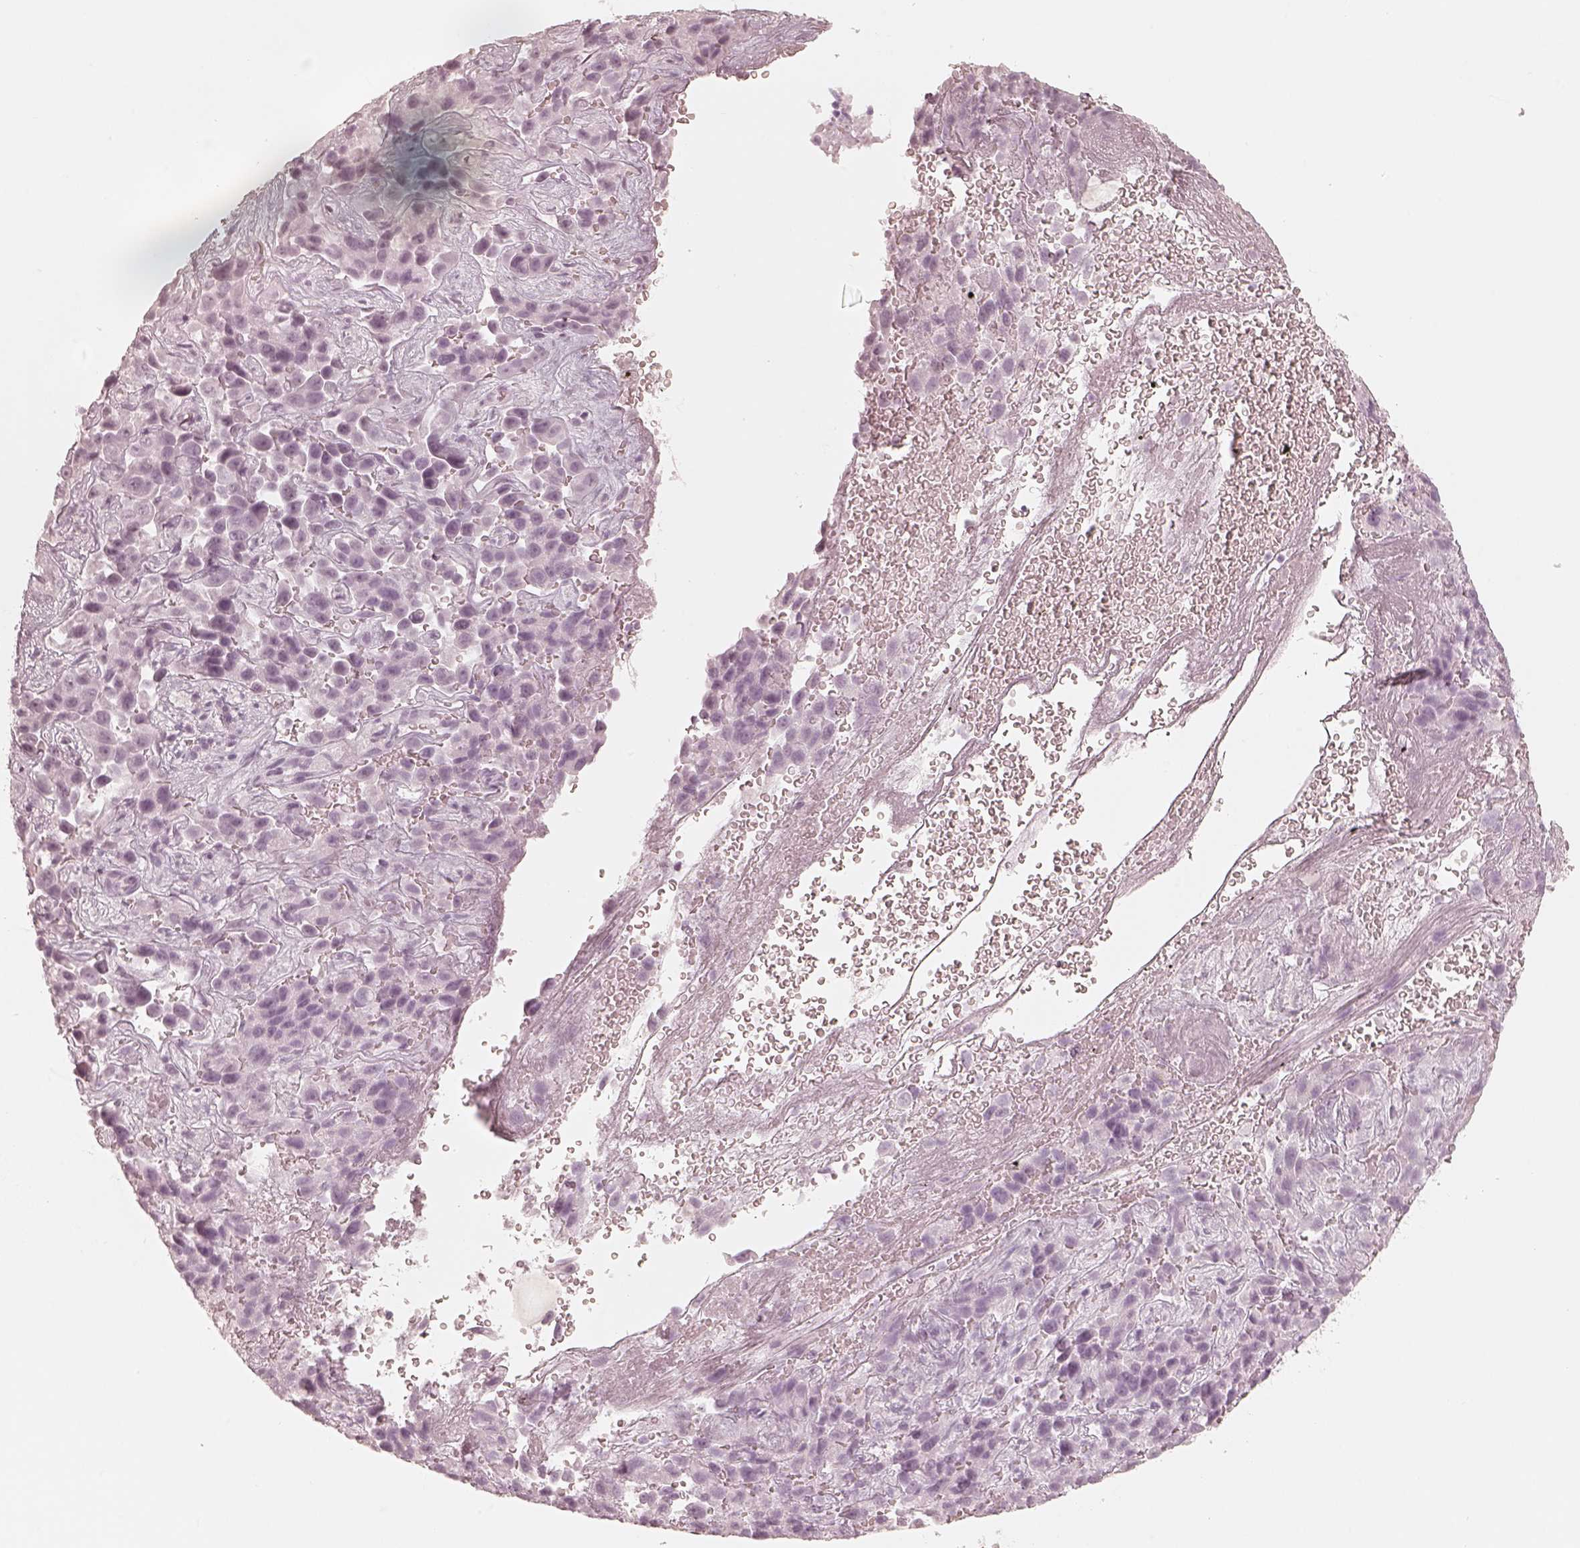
{"staining": {"intensity": "negative", "quantity": "none", "location": "none"}, "tissue": "liver cancer", "cell_type": "Tumor cells", "image_type": "cancer", "snomed": [{"axis": "morphology", "description": "Cholangiocarcinoma"}, {"axis": "topography", "description": "Liver"}], "caption": "Immunohistochemistry (IHC) of human liver cancer (cholangiocarcinoma) demonstrates no positivity in tumor cells.", "gene": "KRT82", "patient": {"sex": "female", "age": 52}}